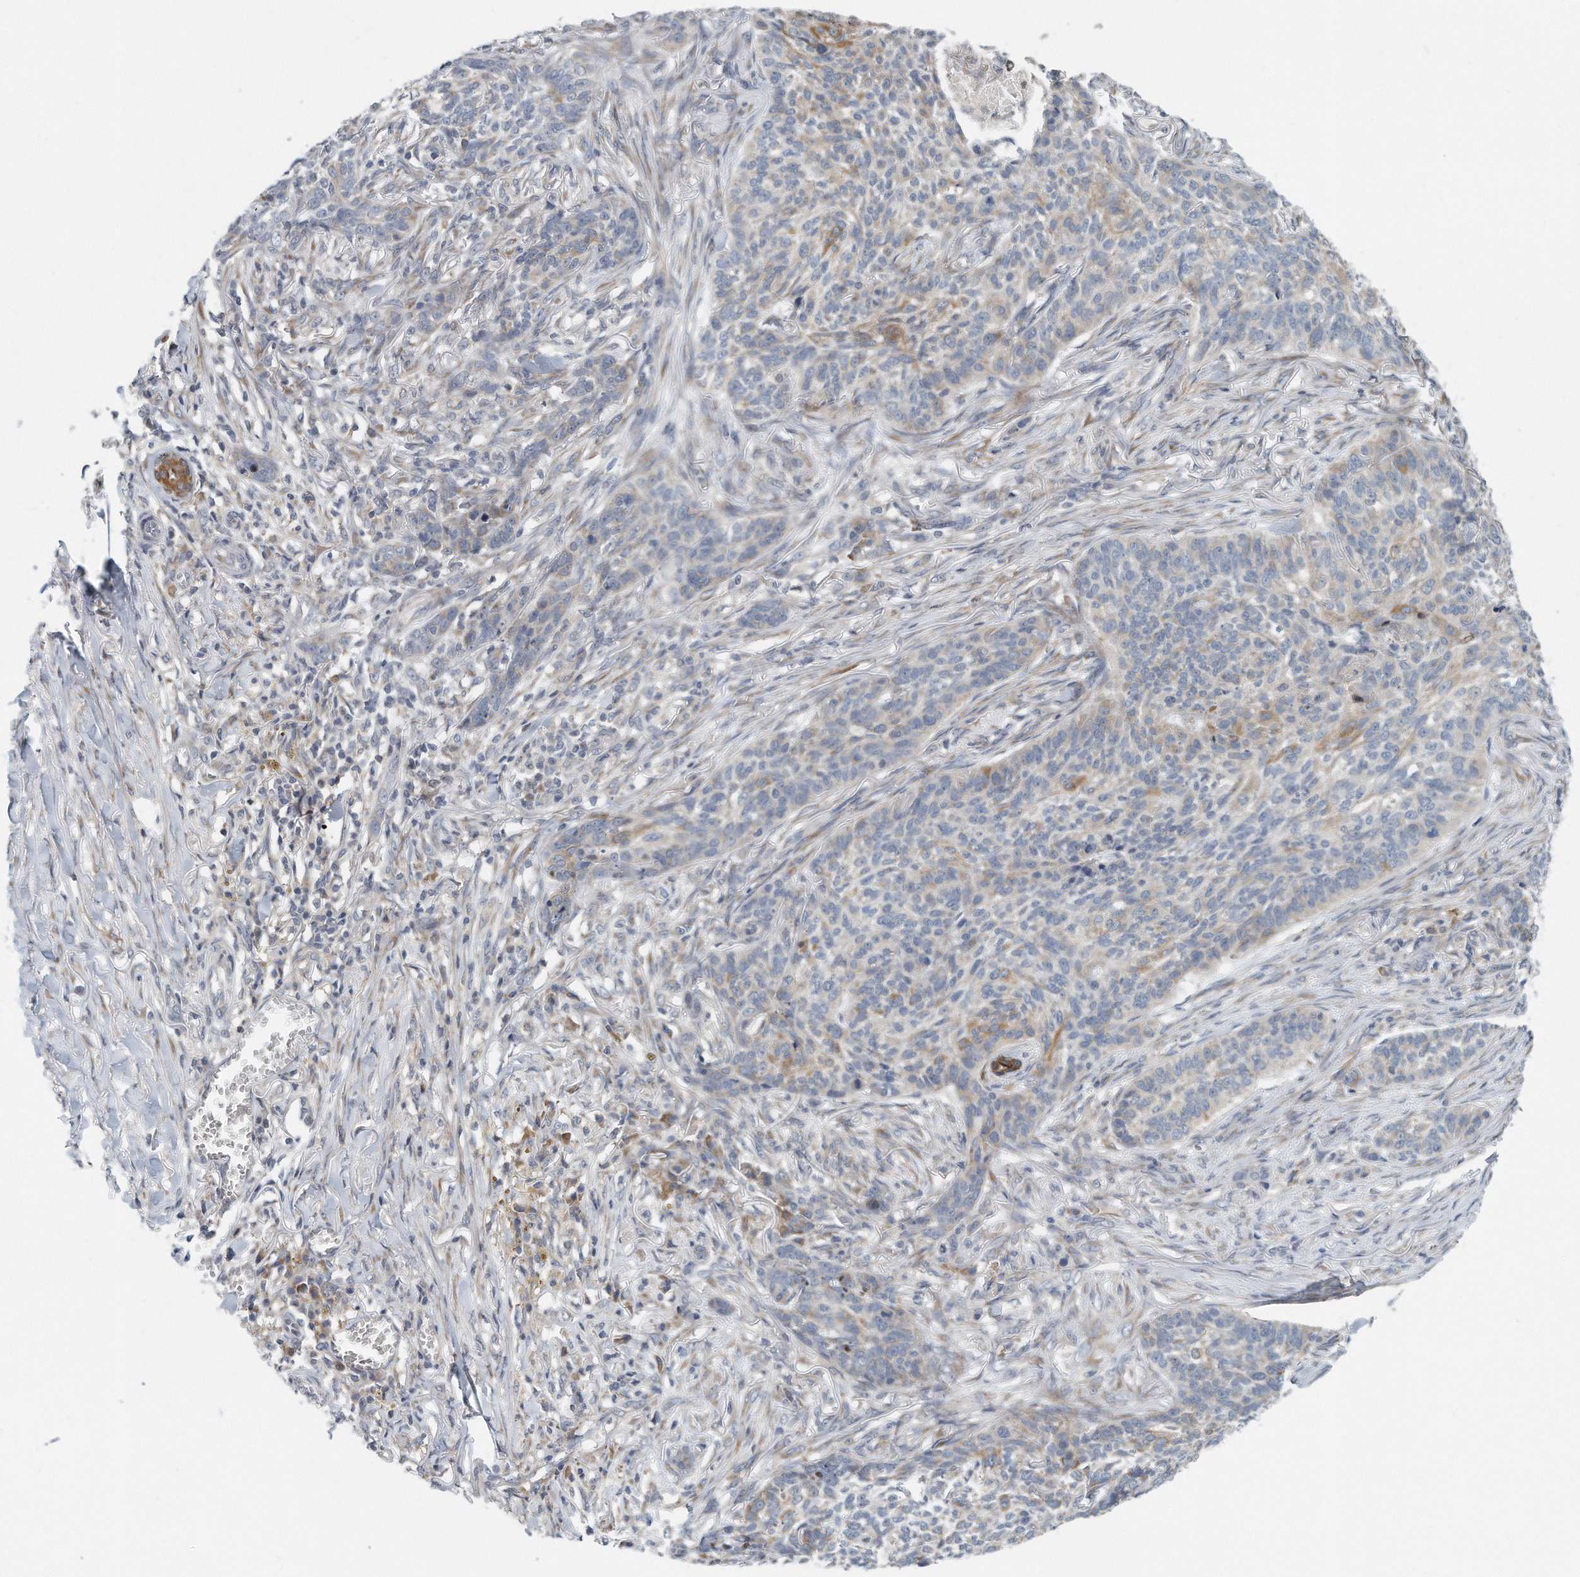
{"staining": {"intensity": "moderate", "quantity": "<25%", "location": "cytoplasmic/membranous"}, "tissue": "skin cancer", "cell_type": "Tumor cells", "image_type": "cancer", "snomed": [{"axis": "morphology", "description": "Basal cell carcinoma"}, {"axis": "topography", "description": "Skin"}], "caption": "Moderate cytoplasmic/membranous staining is present in approximately <25% of tumor cells in skin cancer.", "gene": "VLDLR", "patient": {"sex": "male", "age": 85}}